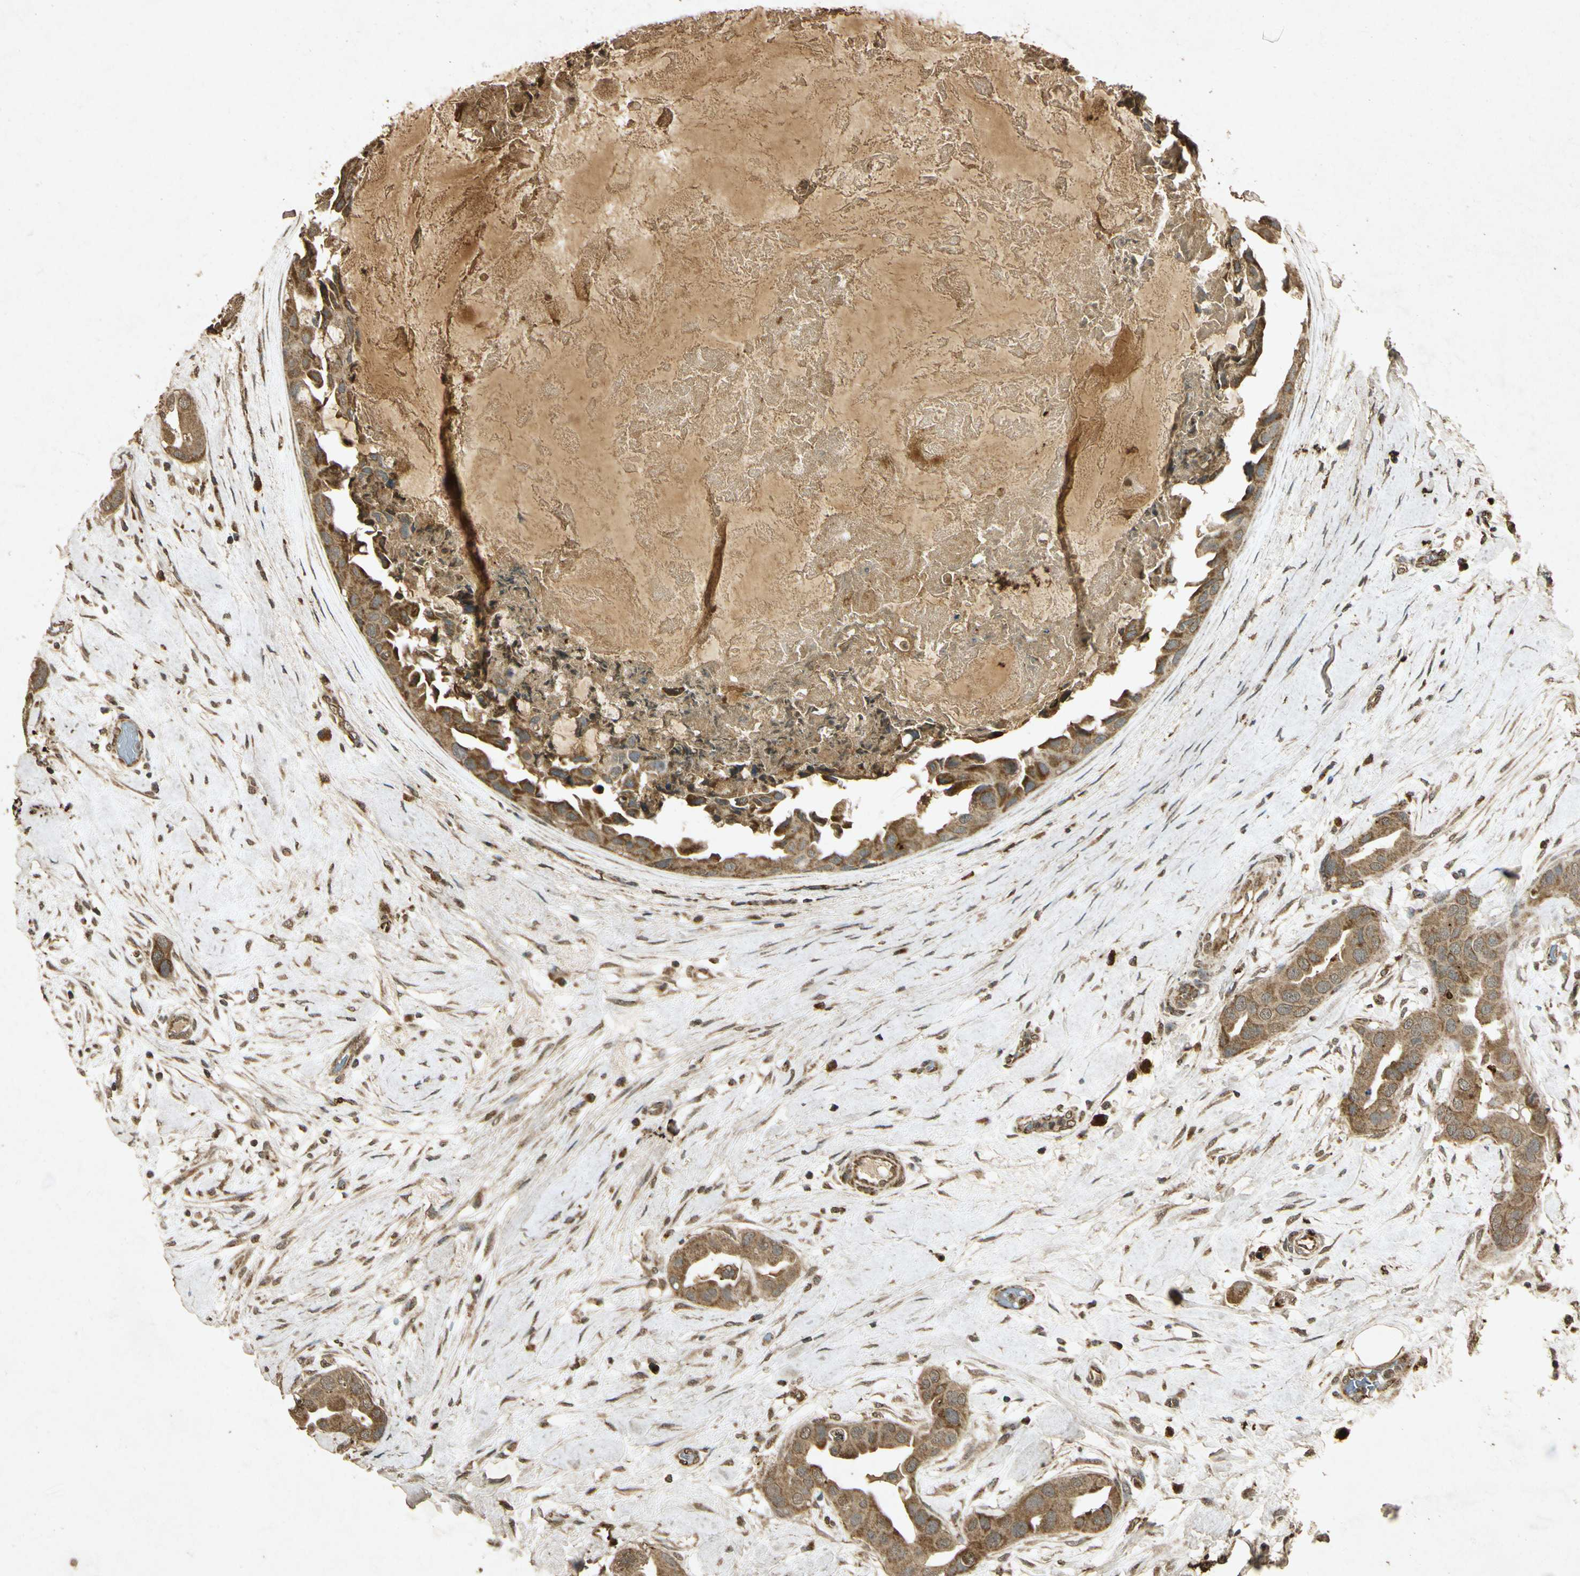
{"staining": {"intensity": "moderate", "quantity": ">75%", "location": "cytoplasmic/membranous"}, "tissue": "breast cancer", "cell_type": "Tumor cells", "image_type": "cancer", "snomed": [{"axis": "morphology", "description": "Duct carcinoma"}, {"axis": "topography", "description": "Breast"}], "caption": "Breast infiltrating ductal carcinoma stained with immunohistochemistry displays moderate cytoplasmic/membranous staining in approximately >75% of tumor cells. (IHC, brightfield microscopy, high magnification).", "gene": "PRDX3", "patient": {"sex": "female", "age": 40}}